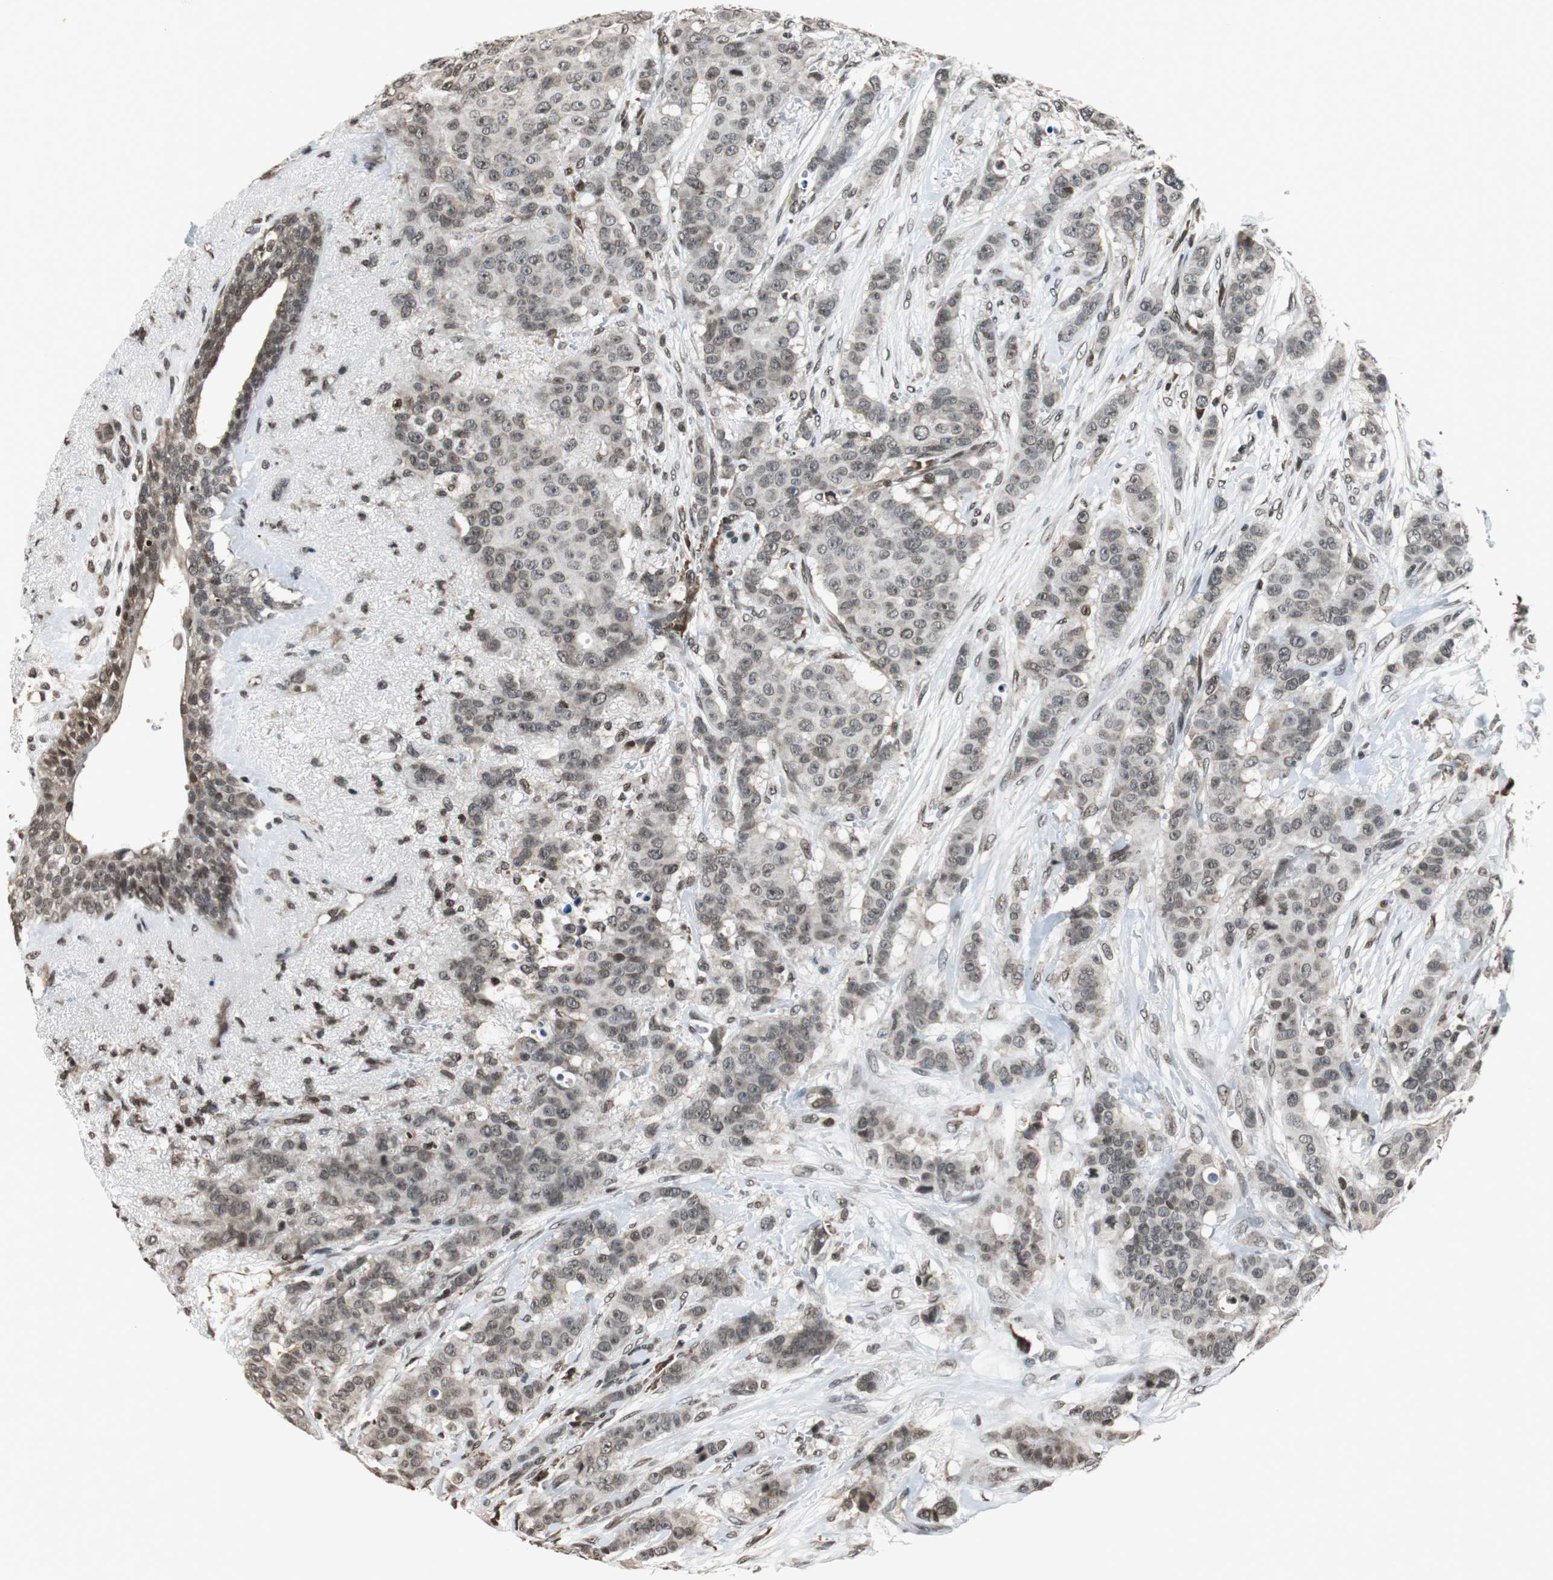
{"staining": {"intensity": "weak", "quantity": ">75%", "location": "cytoplasmic/membranous,nuclear"}, "tissue": "breast cancer", "cell_type": "Tumor cells", "image_type": "cancer", "snomed": [{"axis": "morphology", "description": "Duct carcinoma"}, {"axis": "topography", "description": "Breast"}], "caption": "Immunohistochemistry histopathology image of neoplastic tissue: breast cancer (infiltrating ductal carcinoma) stained using IHC shows low levels of weak protein expression localized specifically in the cytoplasmic/membranous and nuclear of tumor cells, appearing as a cytoplasmic/membranous and nuclear brown color.", "gene": "REST", "patient": {"sex": "female", "age": 40}}